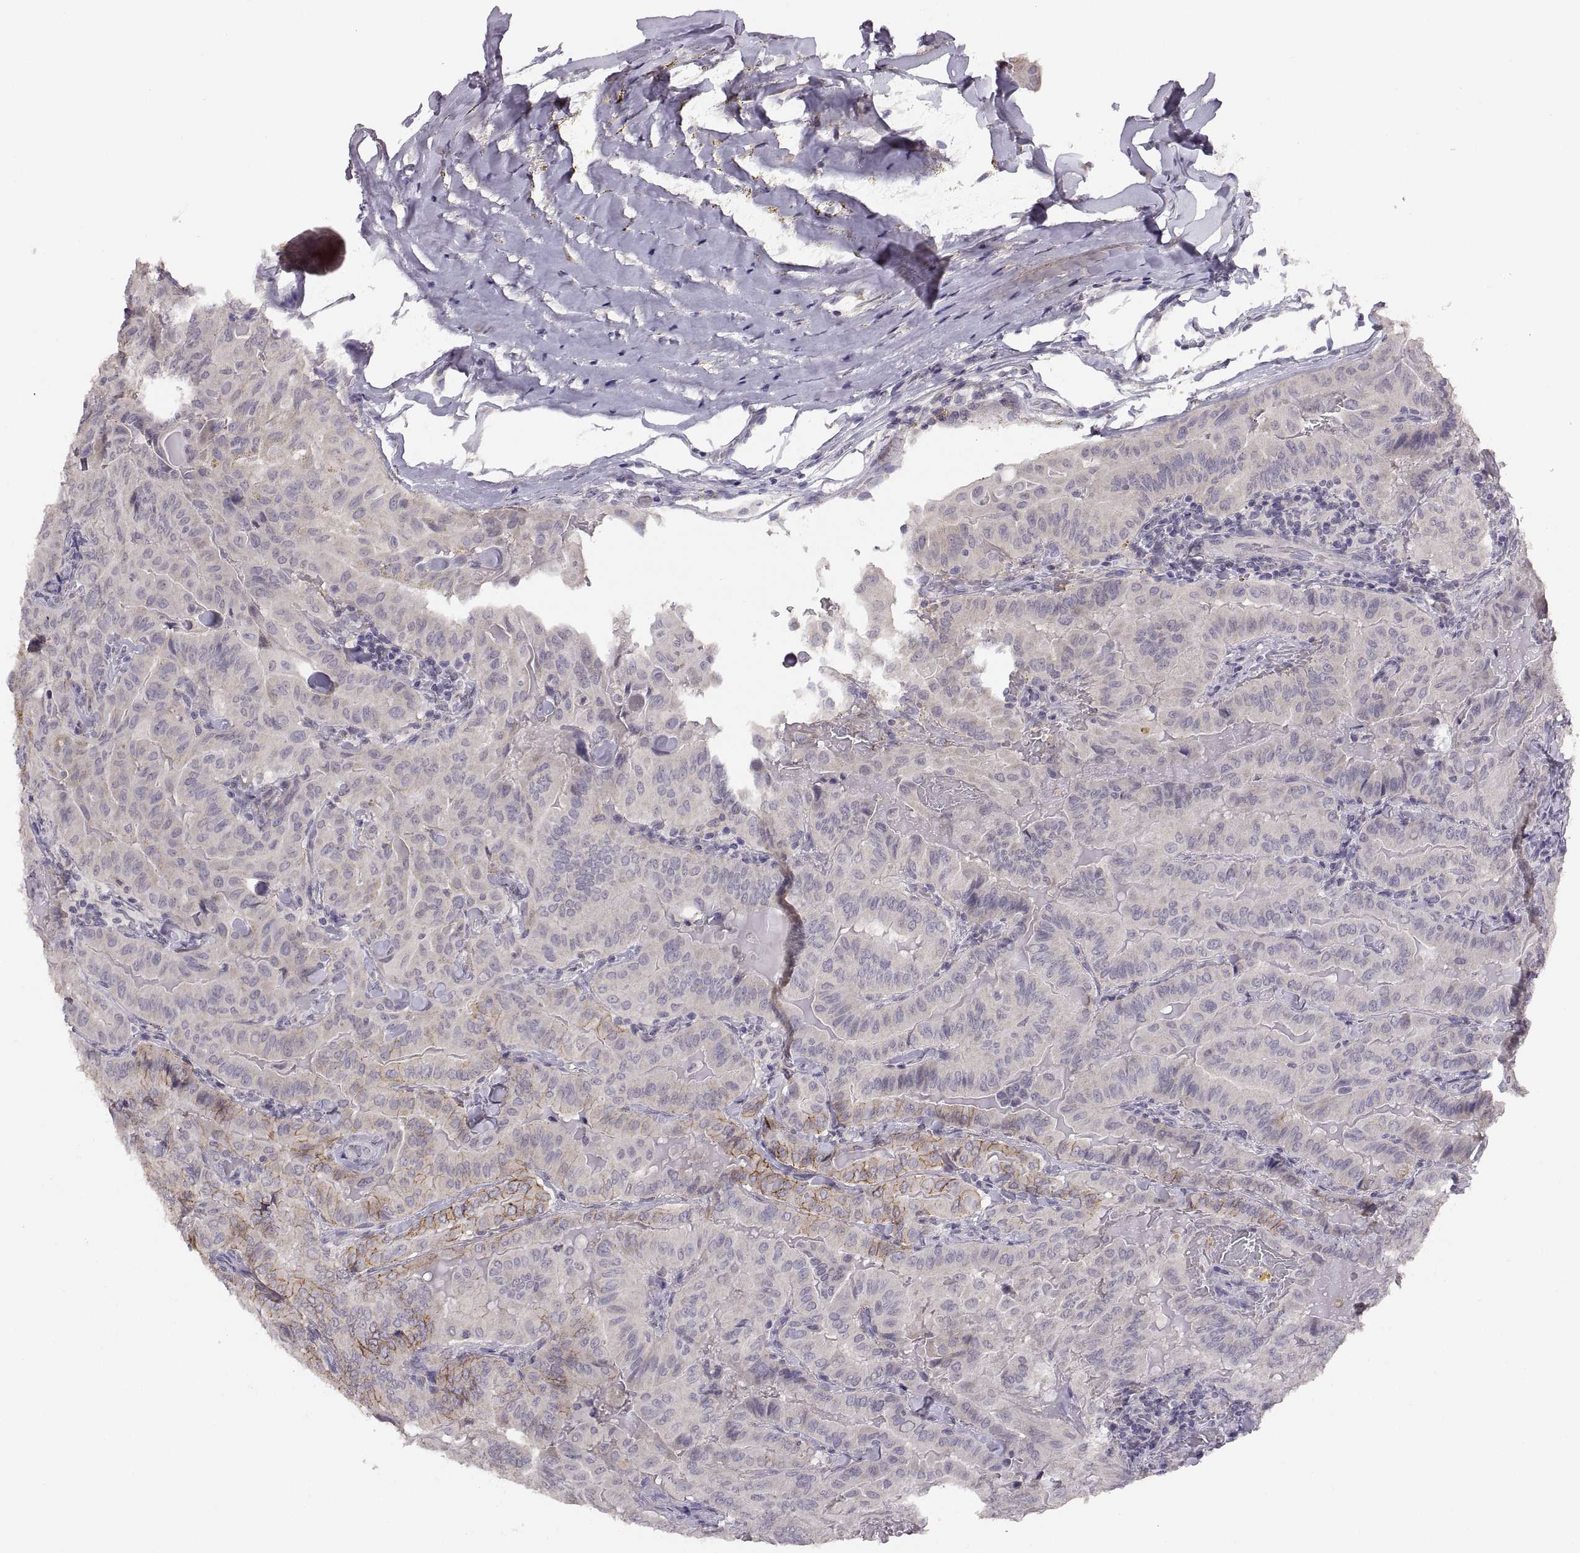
{"staining": {"intensity": "strong", "quantity": "<25%", "location": "cytoplasmic/membranous"}, "tissue": "thyroid cancer", "cell_type": "Tumor cells", "image_type": "cancer", "snomed": [{"axis": "morphology", "description": "Papillary adenocarcinoma, NOS"}, {"axis": "topography", "description": "Thyroid gland"}], "caption": "A photomicrograph of human thyroid papillary adenocarcinoma stained for a protein displays strong cytoplasmic/membranous brown staining in tumor cells.", "gene": "CDH2", "patient": {"sex": "female", "age": 68}}